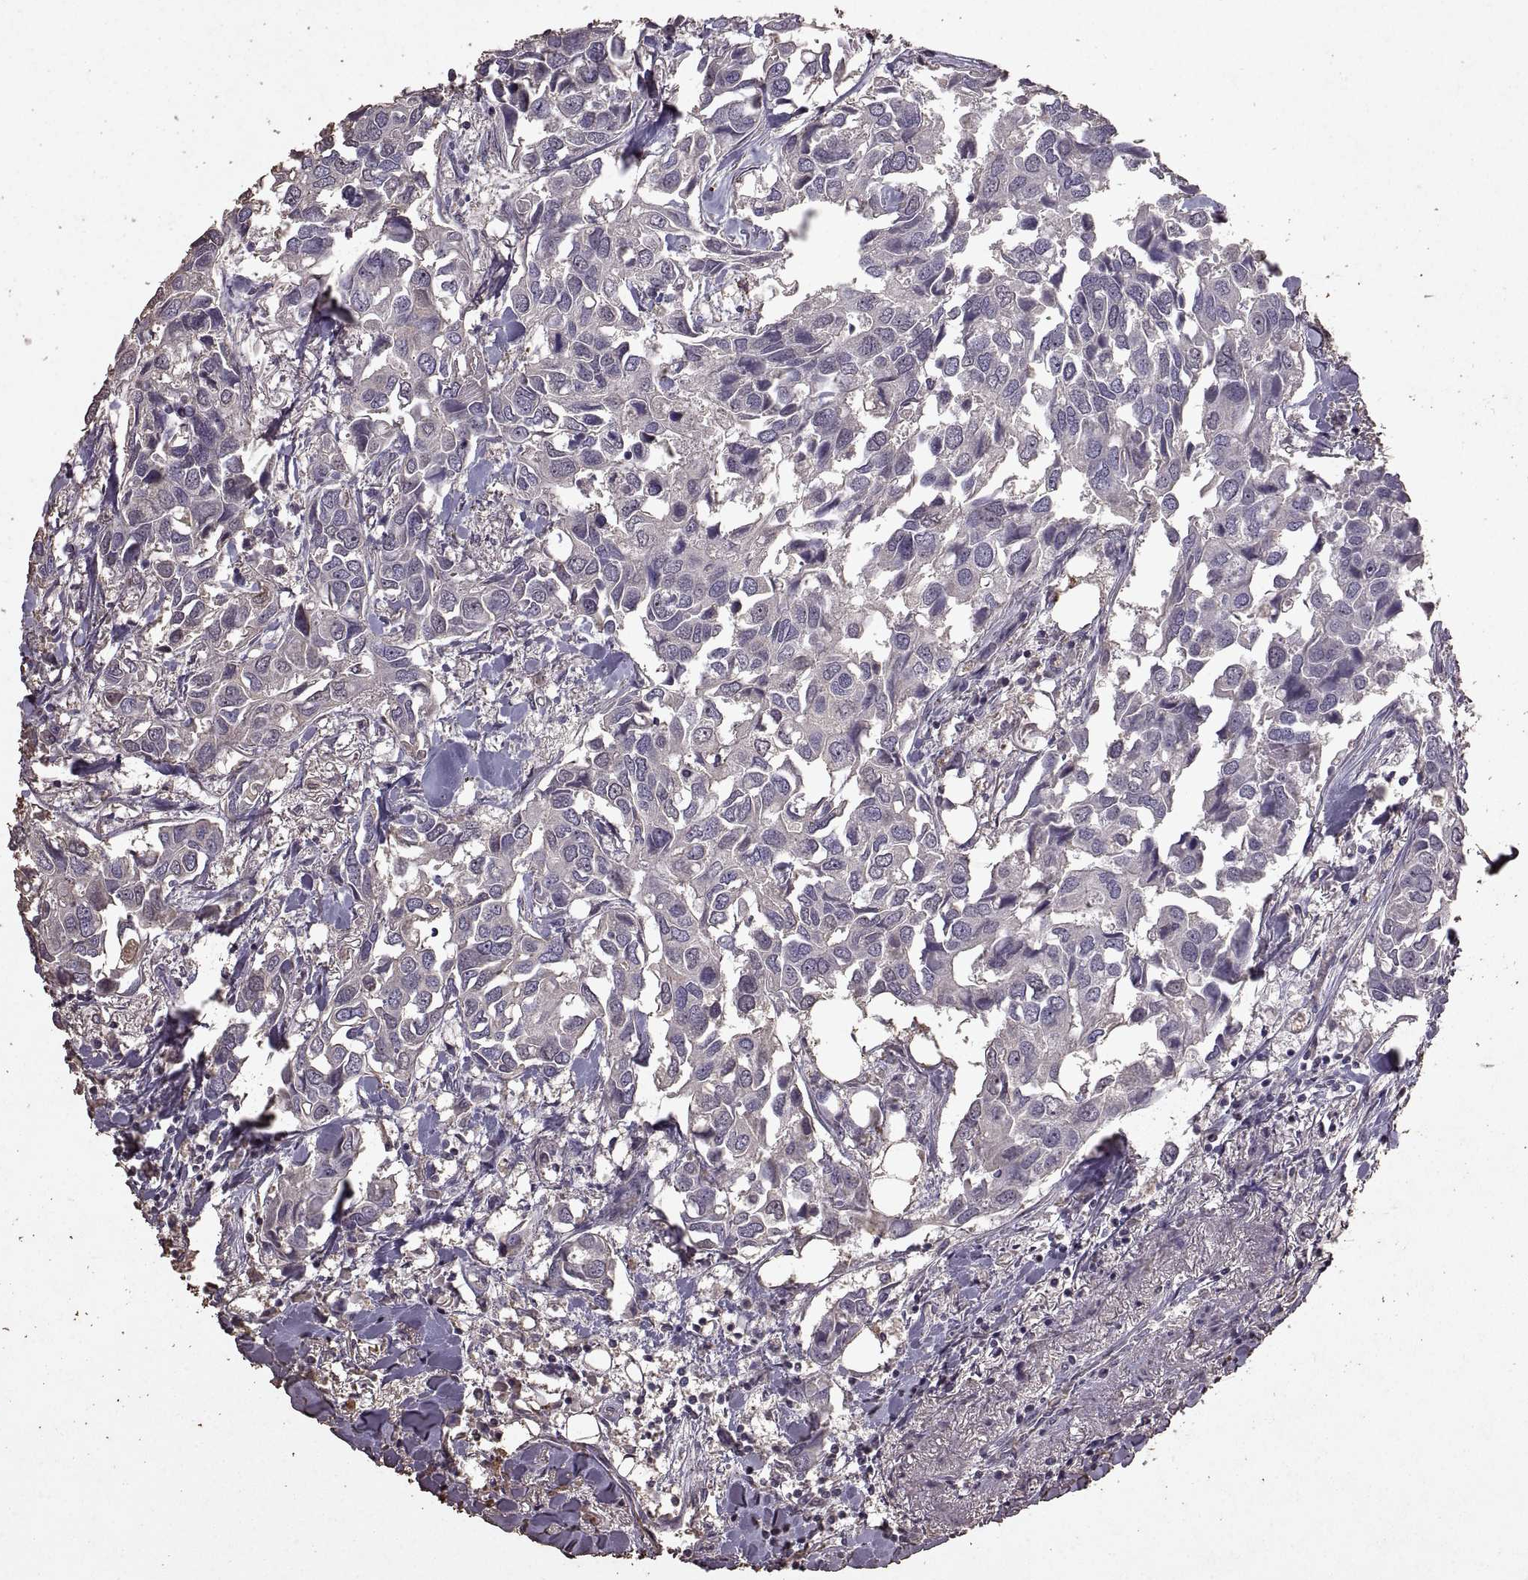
{"staining": {"intensity": "negative", "quantity": "none", "location": "none"}, "tissue": "breast cancer", "cell_type": "Tumor cells", "image_type": "cancer", "snomed": [{"axis": "morphology", "description": "Duct carcinoma"}, {"axis": "topography", "description": "Breast"}], "caption": "DAB immunohistochemical staining of breast cancer reveals no significant staining in tumor cells.", "gene": "SINHCAF", "patient": {"sex": "female", "age": 83}}